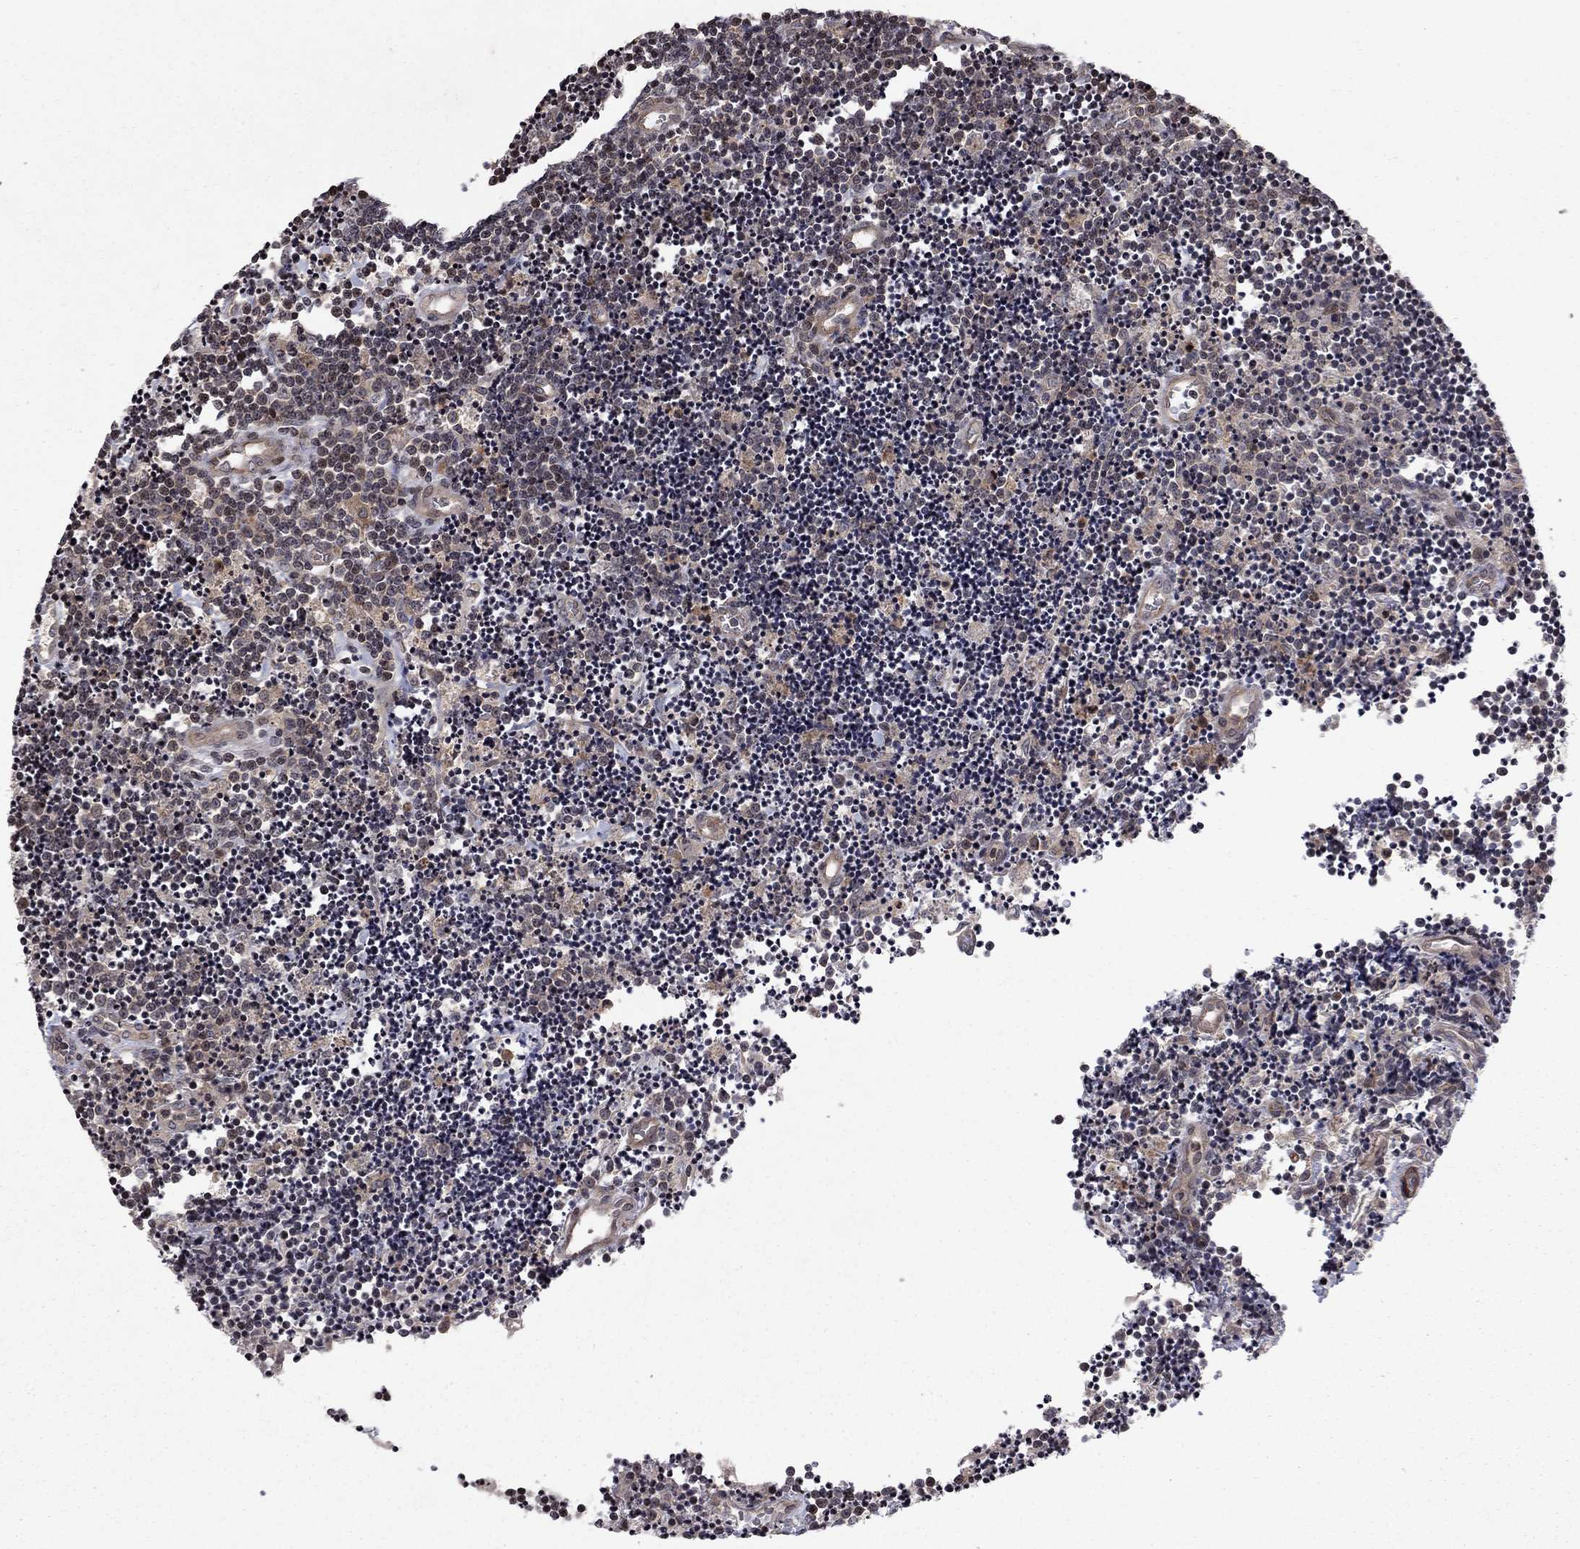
{"staining": {"intensity": "negative", "quantity": "none", "location": "none"}, "tissue": "lymphoma", "cell_type": "Tumor cells", "image_type": "cancer", "snomed": [{"axis": "morphology", "description": "Malignant lymphoma, non-Hodgkin's type, Low grade"}, {"axis": "topography", "description": "Brain"}], "caption": "Lymphoma was stained to show a protein in brown. There is no significant staining in tumor cells.", "gene": "SORBS1", "patient": {"sex": "female", "age": 66}}